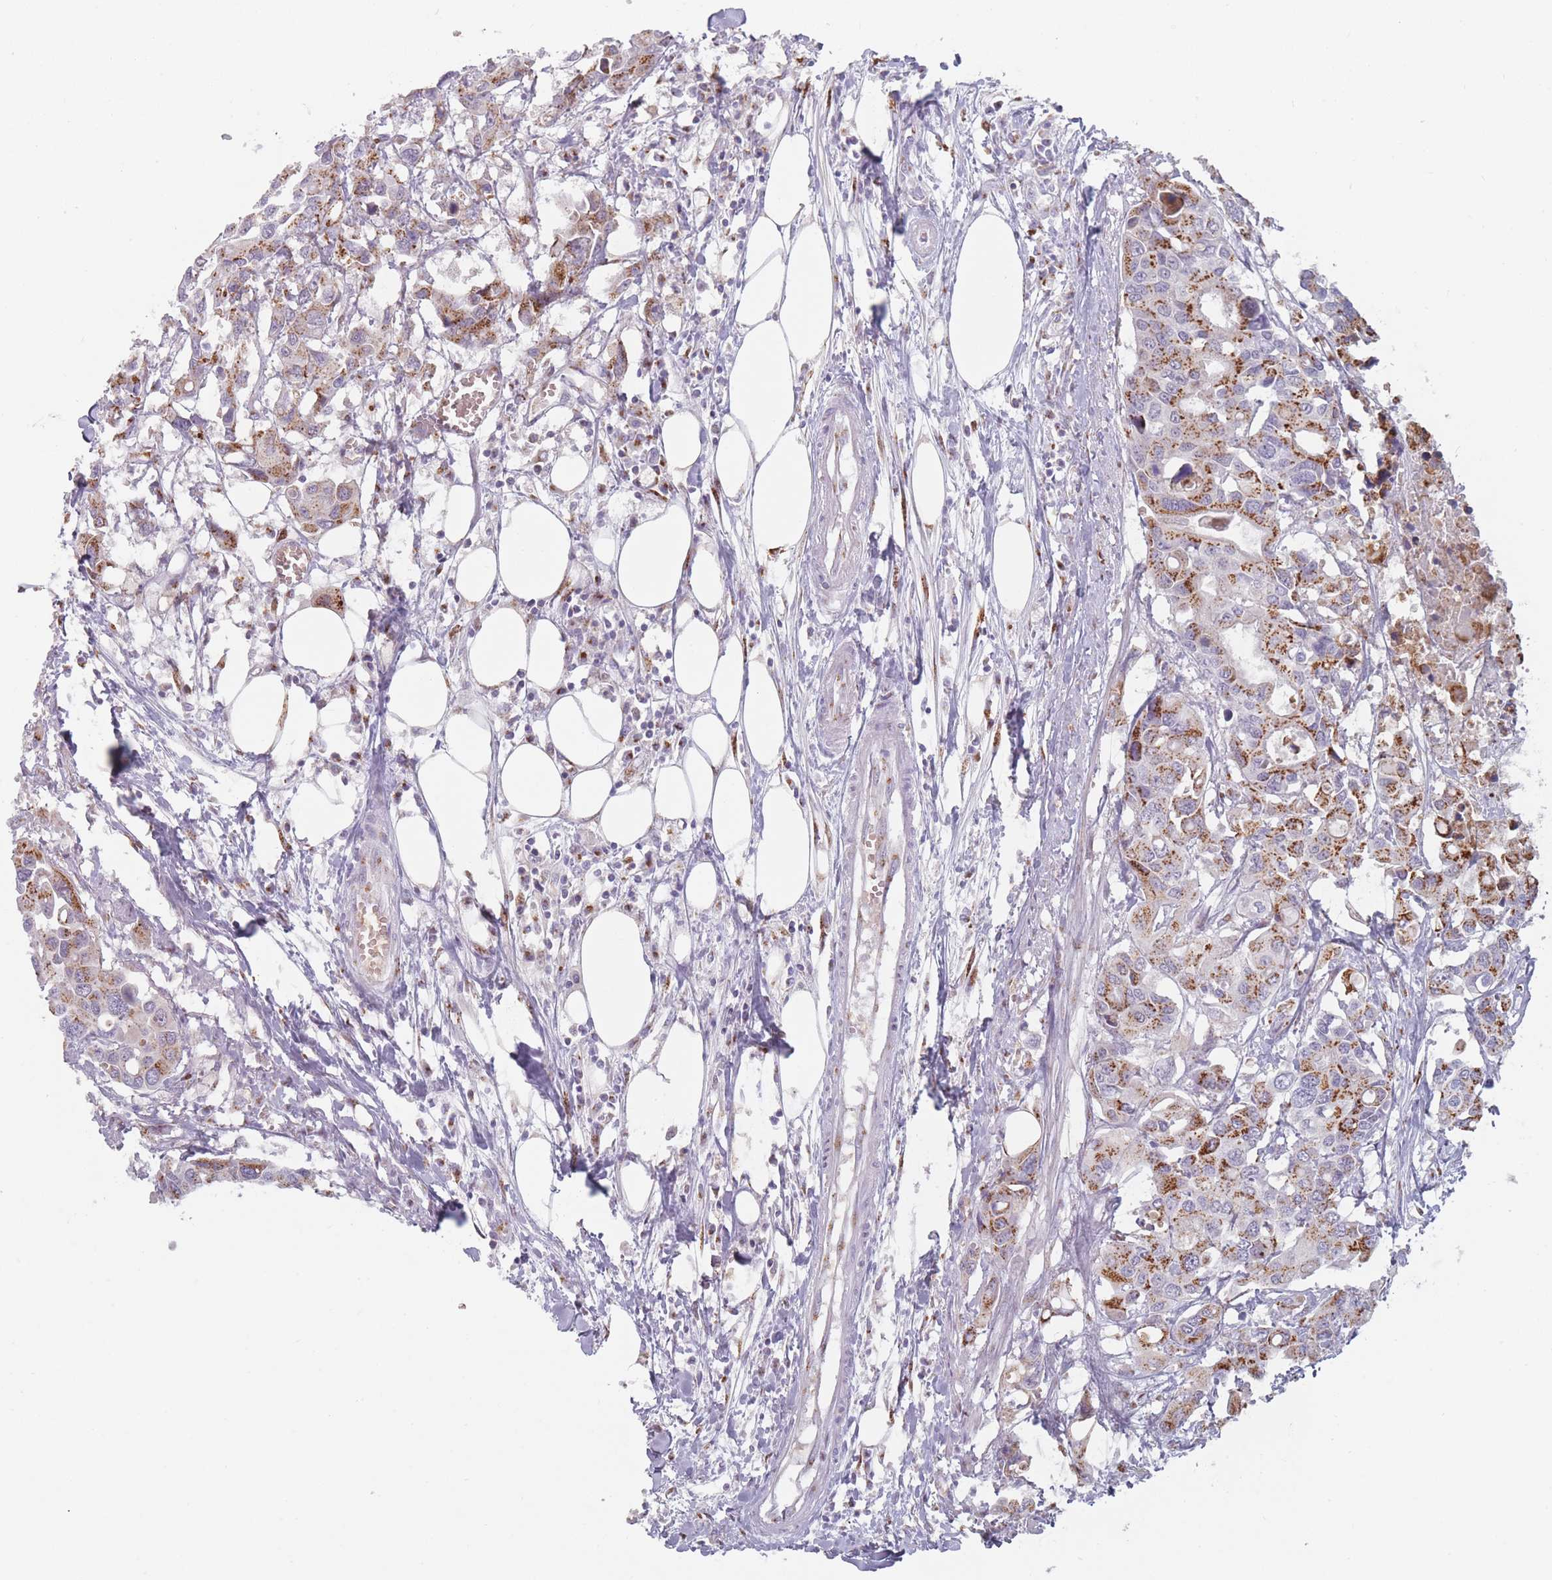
{"staining": {"intensity": "moderate", "quantity": ">75%", "location": "cytoplasmic/membranous"}, "tissue": "colorectal cancer", "cell_type": "Tumor cells", "image_type": "cancer", "snomed": [{"axis": "morphology", "description": "Adenocarcinoma, NOS"}, {"axis": "topography", "description": "Colon"}], "caption": "IHC staining of colorectal adenocarcinoma, which displays medium levels of moderate cytoplasmic/membranous positivity in about >75% of tumor cells indicating moderate cytoplasmic/membranous protein positivity. The staining was performed using DAB (brown) for protein detection and nuclei were counterstained in hematoxylin (blue).", "gene": "MAN1B1", "patient": {"sex": "male", "age": 77}}